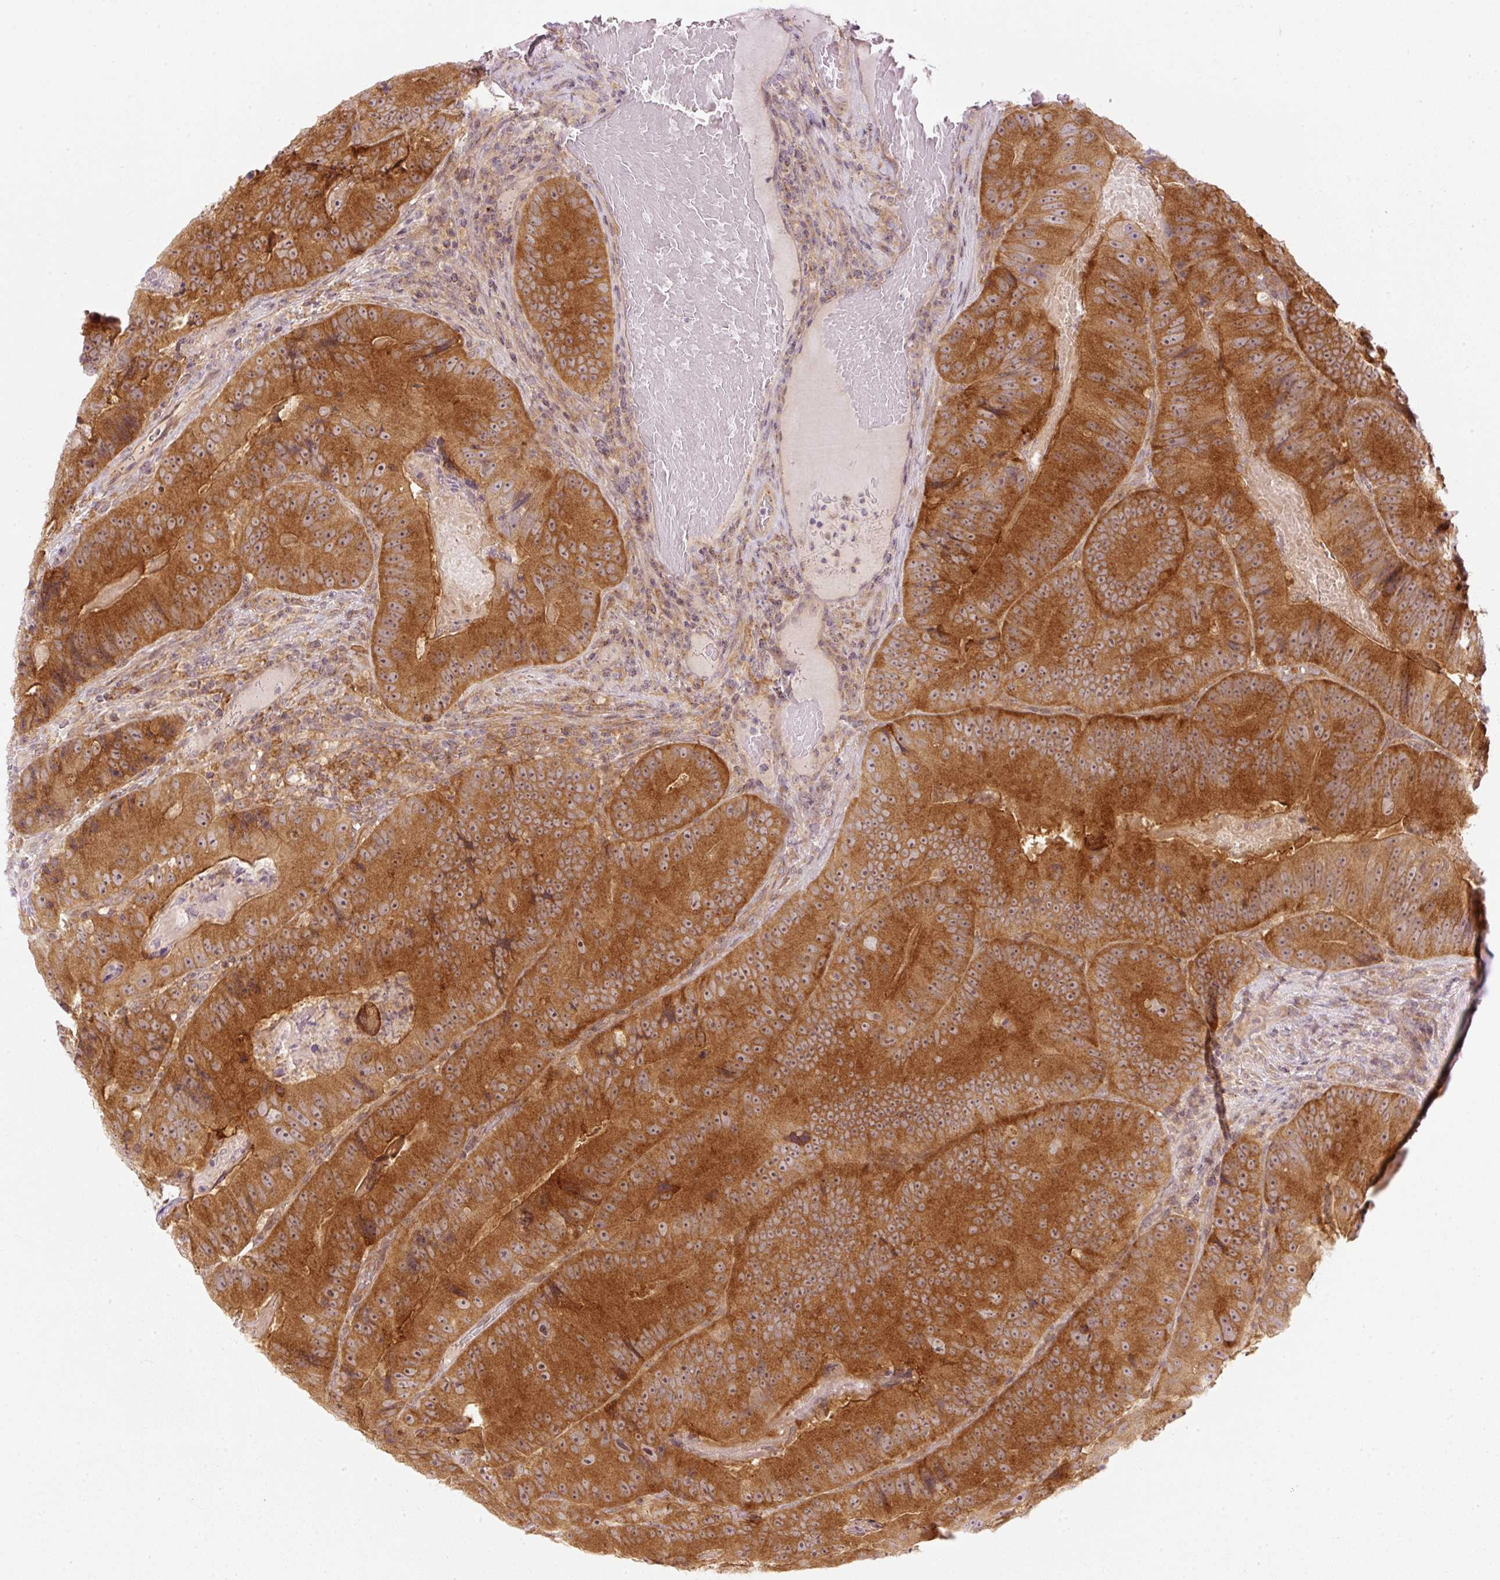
{"staining": {"intensity": "strong", "quantity": ">75%", "location": "cytoplasmic/membranous"}, "tissue": "colorectal cancer", "cell_type": "Tumor cells", "image_type": "cancer", "snomed": [{"axis": "morphology", "description": "Adenocarcinoma, NOS"}, {"axis": "topography", "description": "Colon"}], "caption": "Immunohistochemical staining of colorectal cancer shows strong cytoplasmic/membranous protein expression in about >75% of tumor cells.", "gene": "MZT2B", "patient": {"sex": "female", "age": 86}}